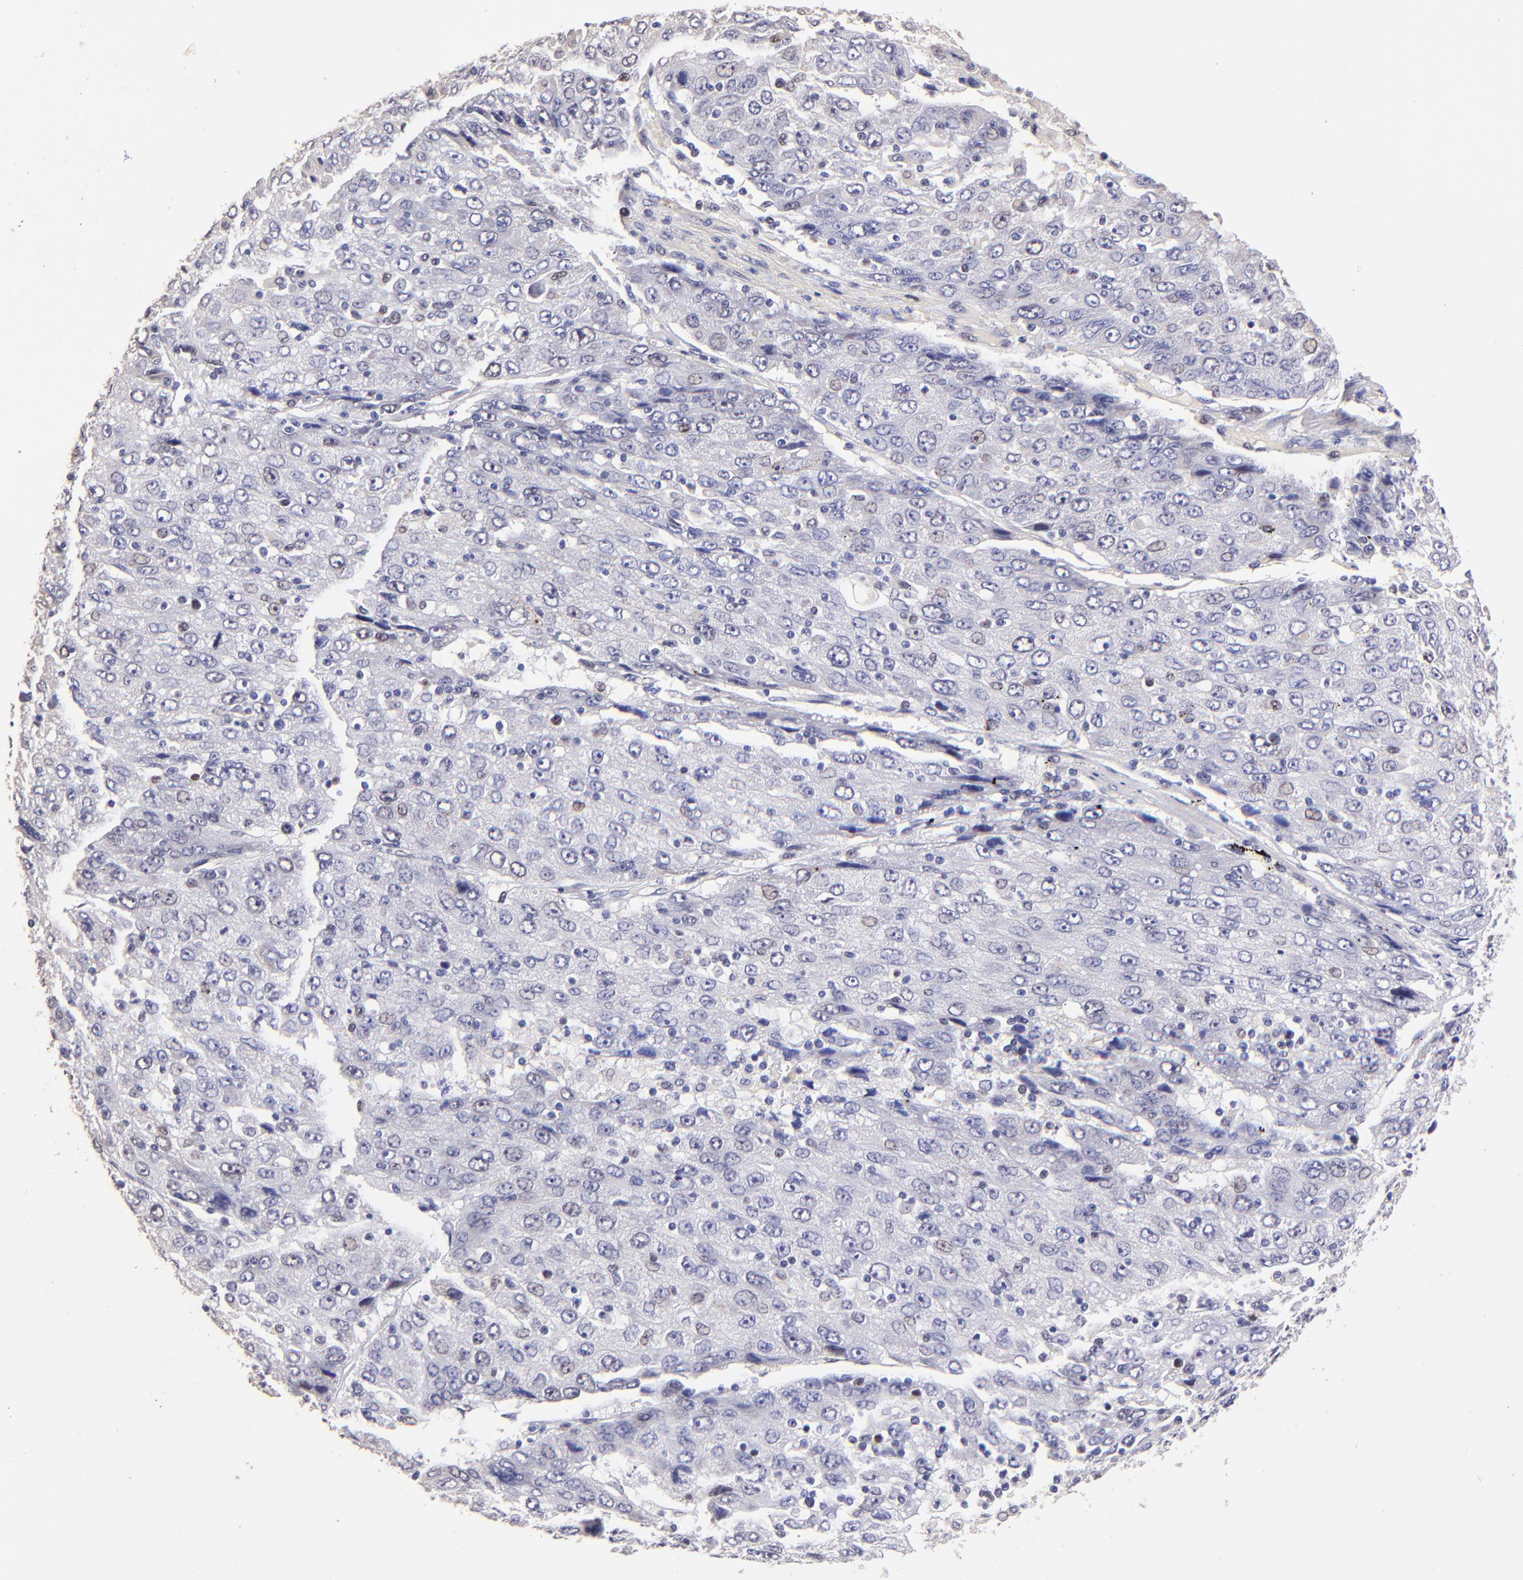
{"staining": {"intensity": "weak", "quantity": "<25%", "location": "nuclear"}, "tissue": "liver cancer", "cell_type": "Tumor cells", "image_type": "cancer", "snomed": [{"axis": "morphology", "description": "Carcinoma, Hepatocellular, NOS"}, {"axis": "topography", "description": "Liver"}], "caption": "This is a photomicrograph of IHC staining of hepatocellular carcinoma (liver), which shows no expression in tumor cells. The staining was performed using DAB (3,3'-diaminobenzidine) to visualize the protein expression in brown, while the nuclei were stained in blue with hematoxylin (Magnification: 20x).", "gene": "DNMT1", "patient": {"sex": "male", "age": 49}}